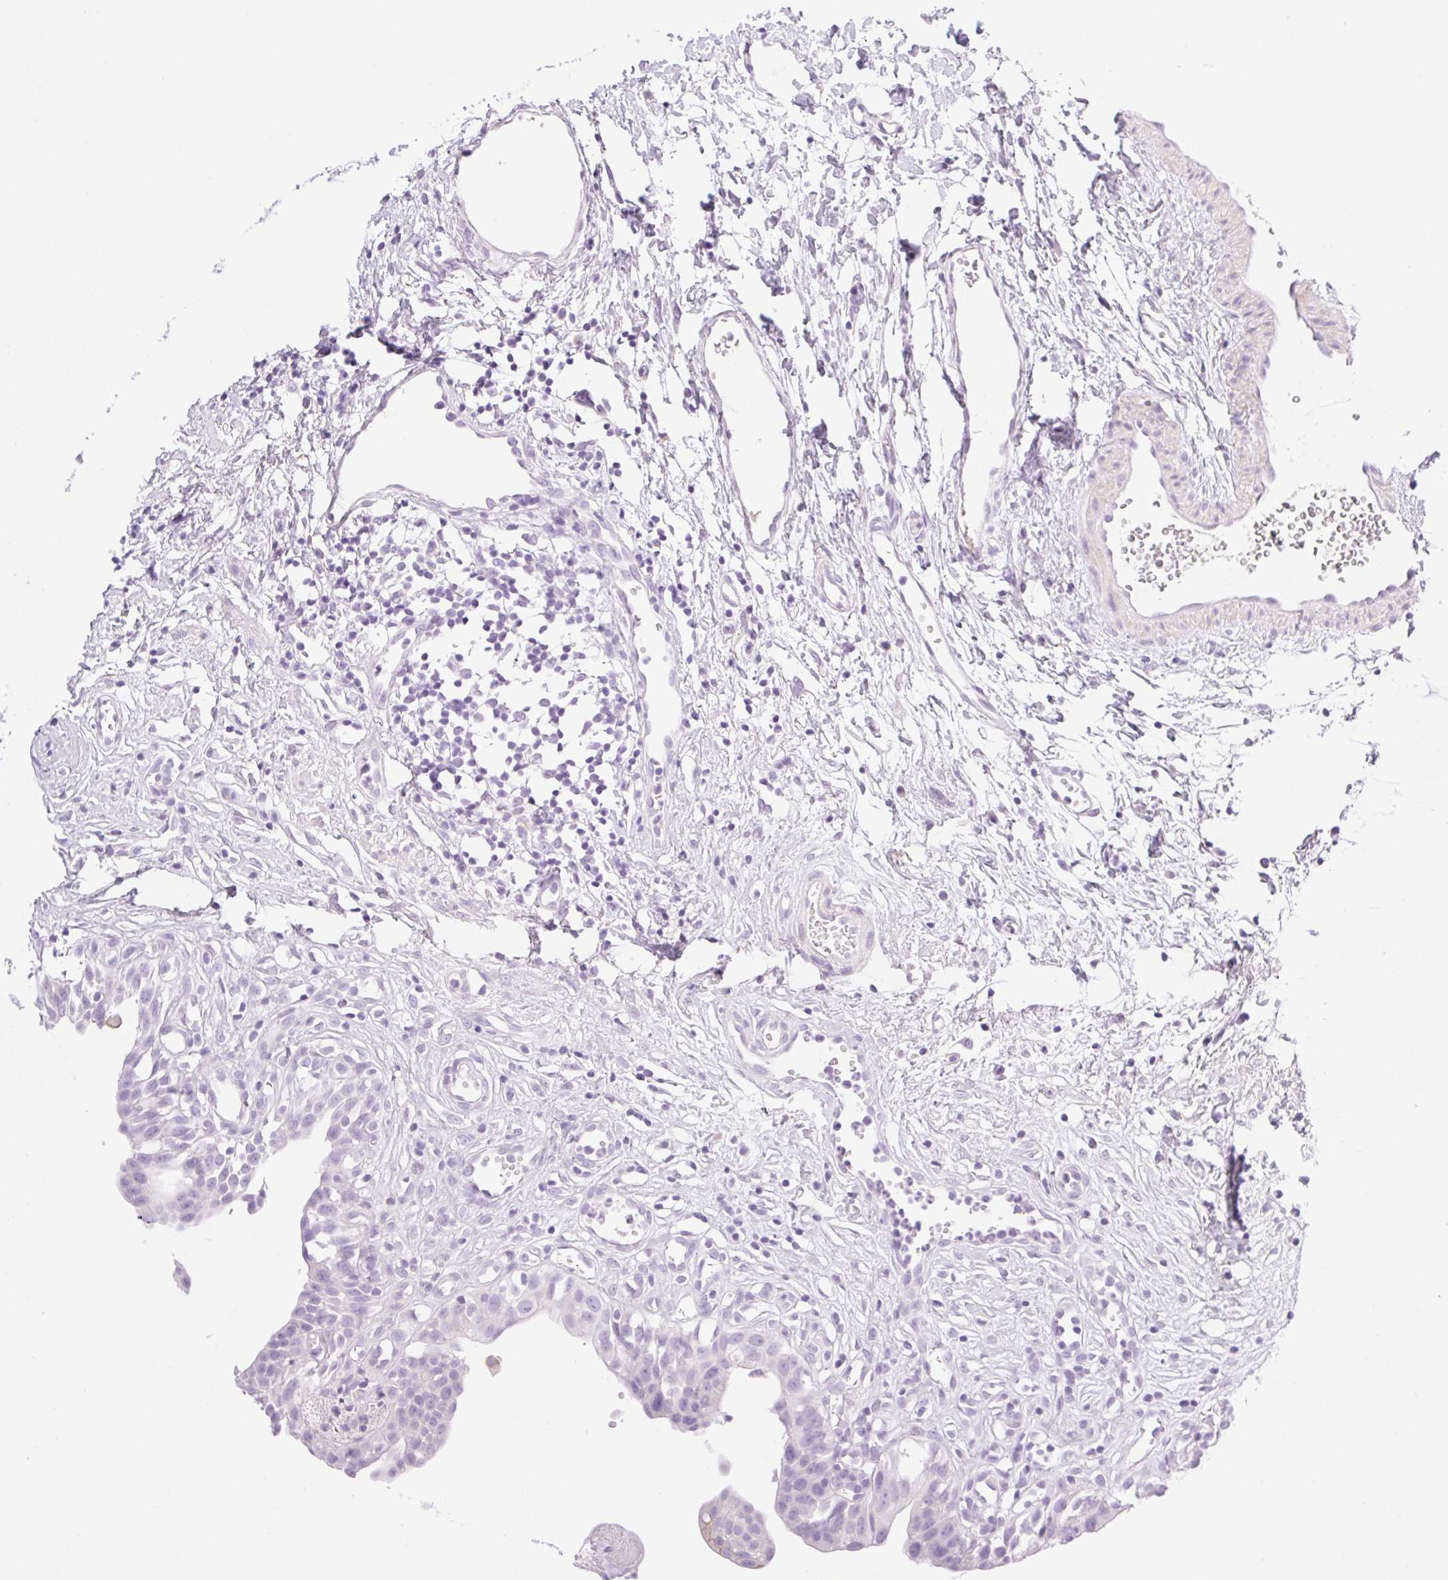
{"staining": {"intensity": "negative", "quantity": "none", "location": "none"}, "tissue": "urinary bladder", "cell_type": "Urothelial cells", "image_type": "normal", "snomed": [{"axis": "morphology", "description": "Normal tissue, NOS"}, {"axis": "topography", "description": "Urinary bladder"}], "caption": "A high-resolution image shows immunohistochemistry staining of benign urinary bladder, which demonstrates no significant expression in urothelial cells.", "gene": "PALM3", "patient": {"sex": "male", "age": 51}}